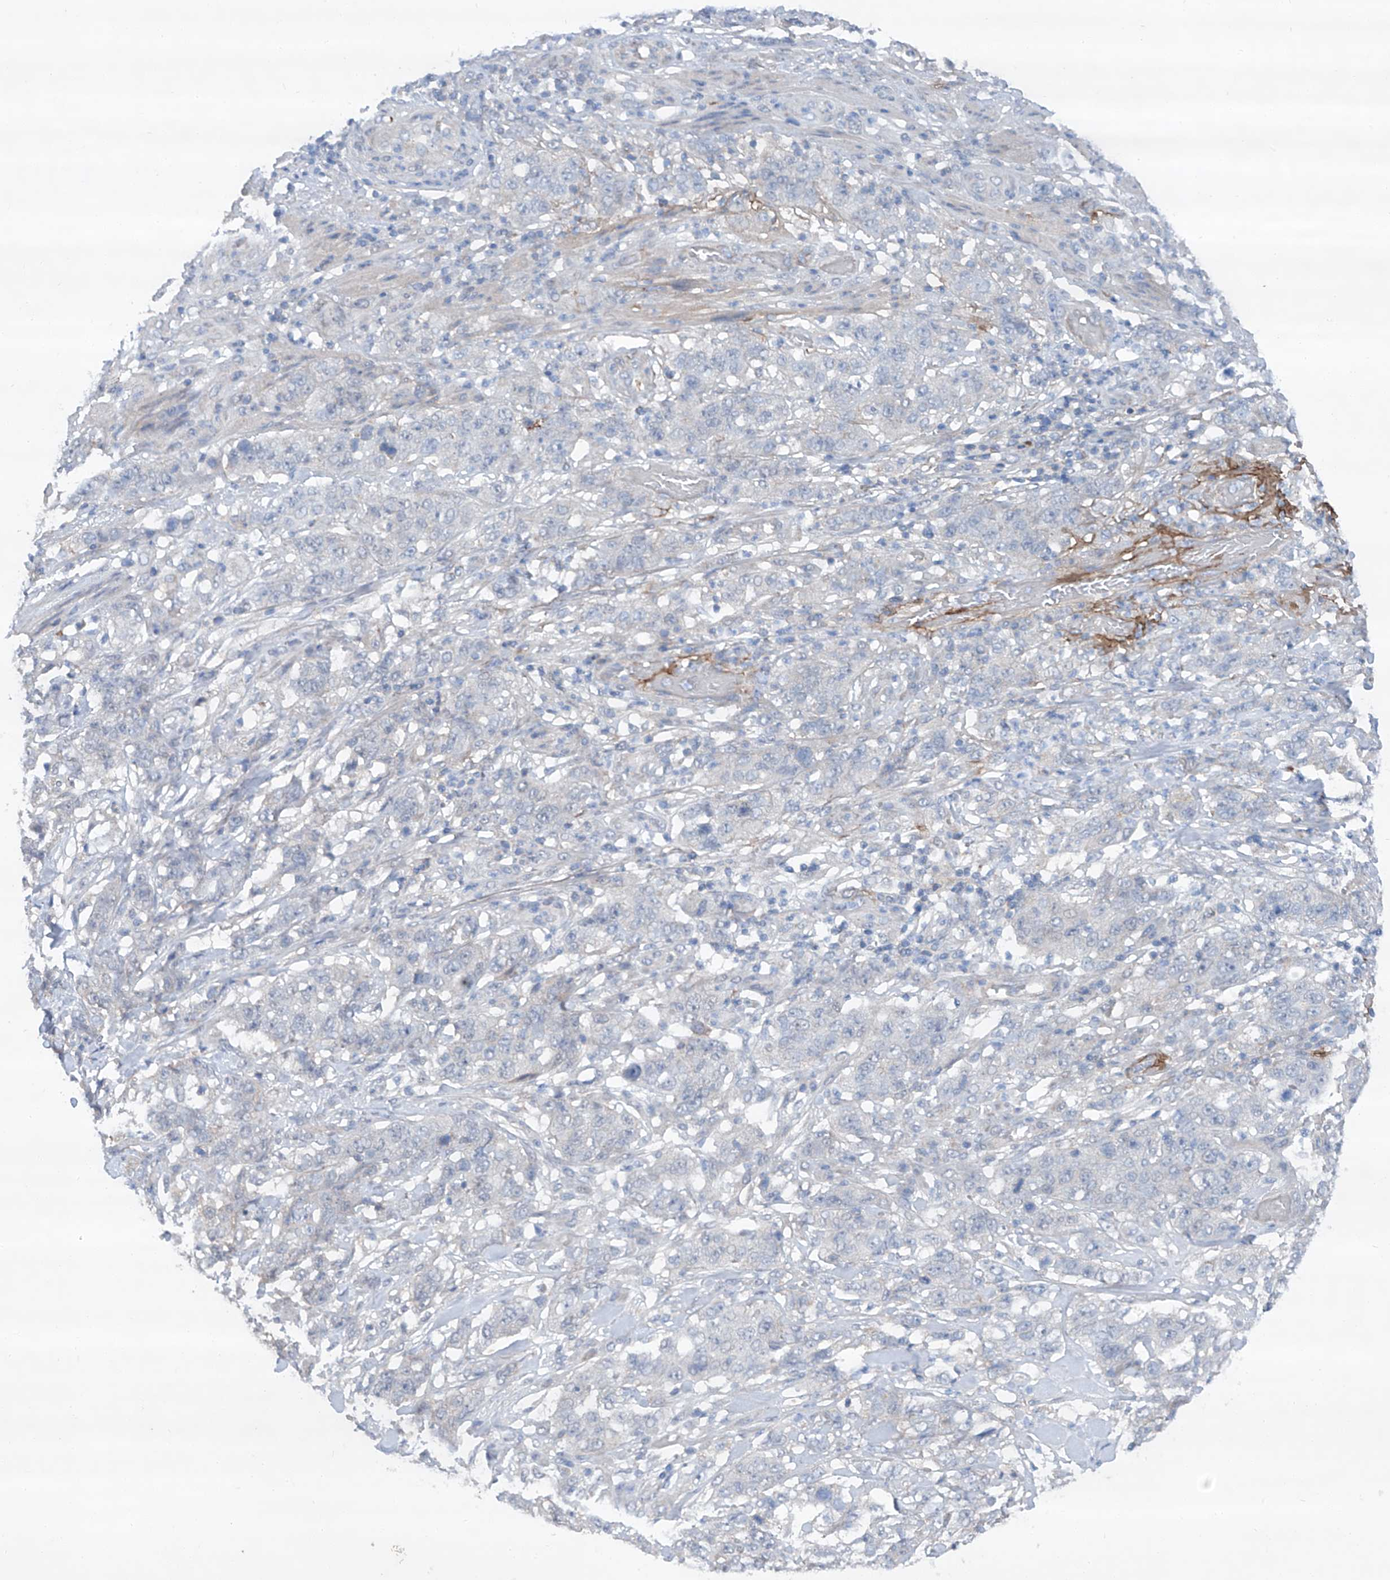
{"staining": {"intensity": "negative", "quantity": "none", "location": "none"}, "tissue": "stomach cancer", "cell_type": "Tumor cells", "image_type": "cancer", "snomed": [{"axis": "morphology", "description": "Adenocarcinoma, NOS"}, {"axis": "topography", "description": "Stomach"}], "caption": "The micrograph reveals no significant staining in tumor cells of adenocarcinoma (stomach).", "gene": "SIX4", "patient": {"sex": "male", "age": 48}}